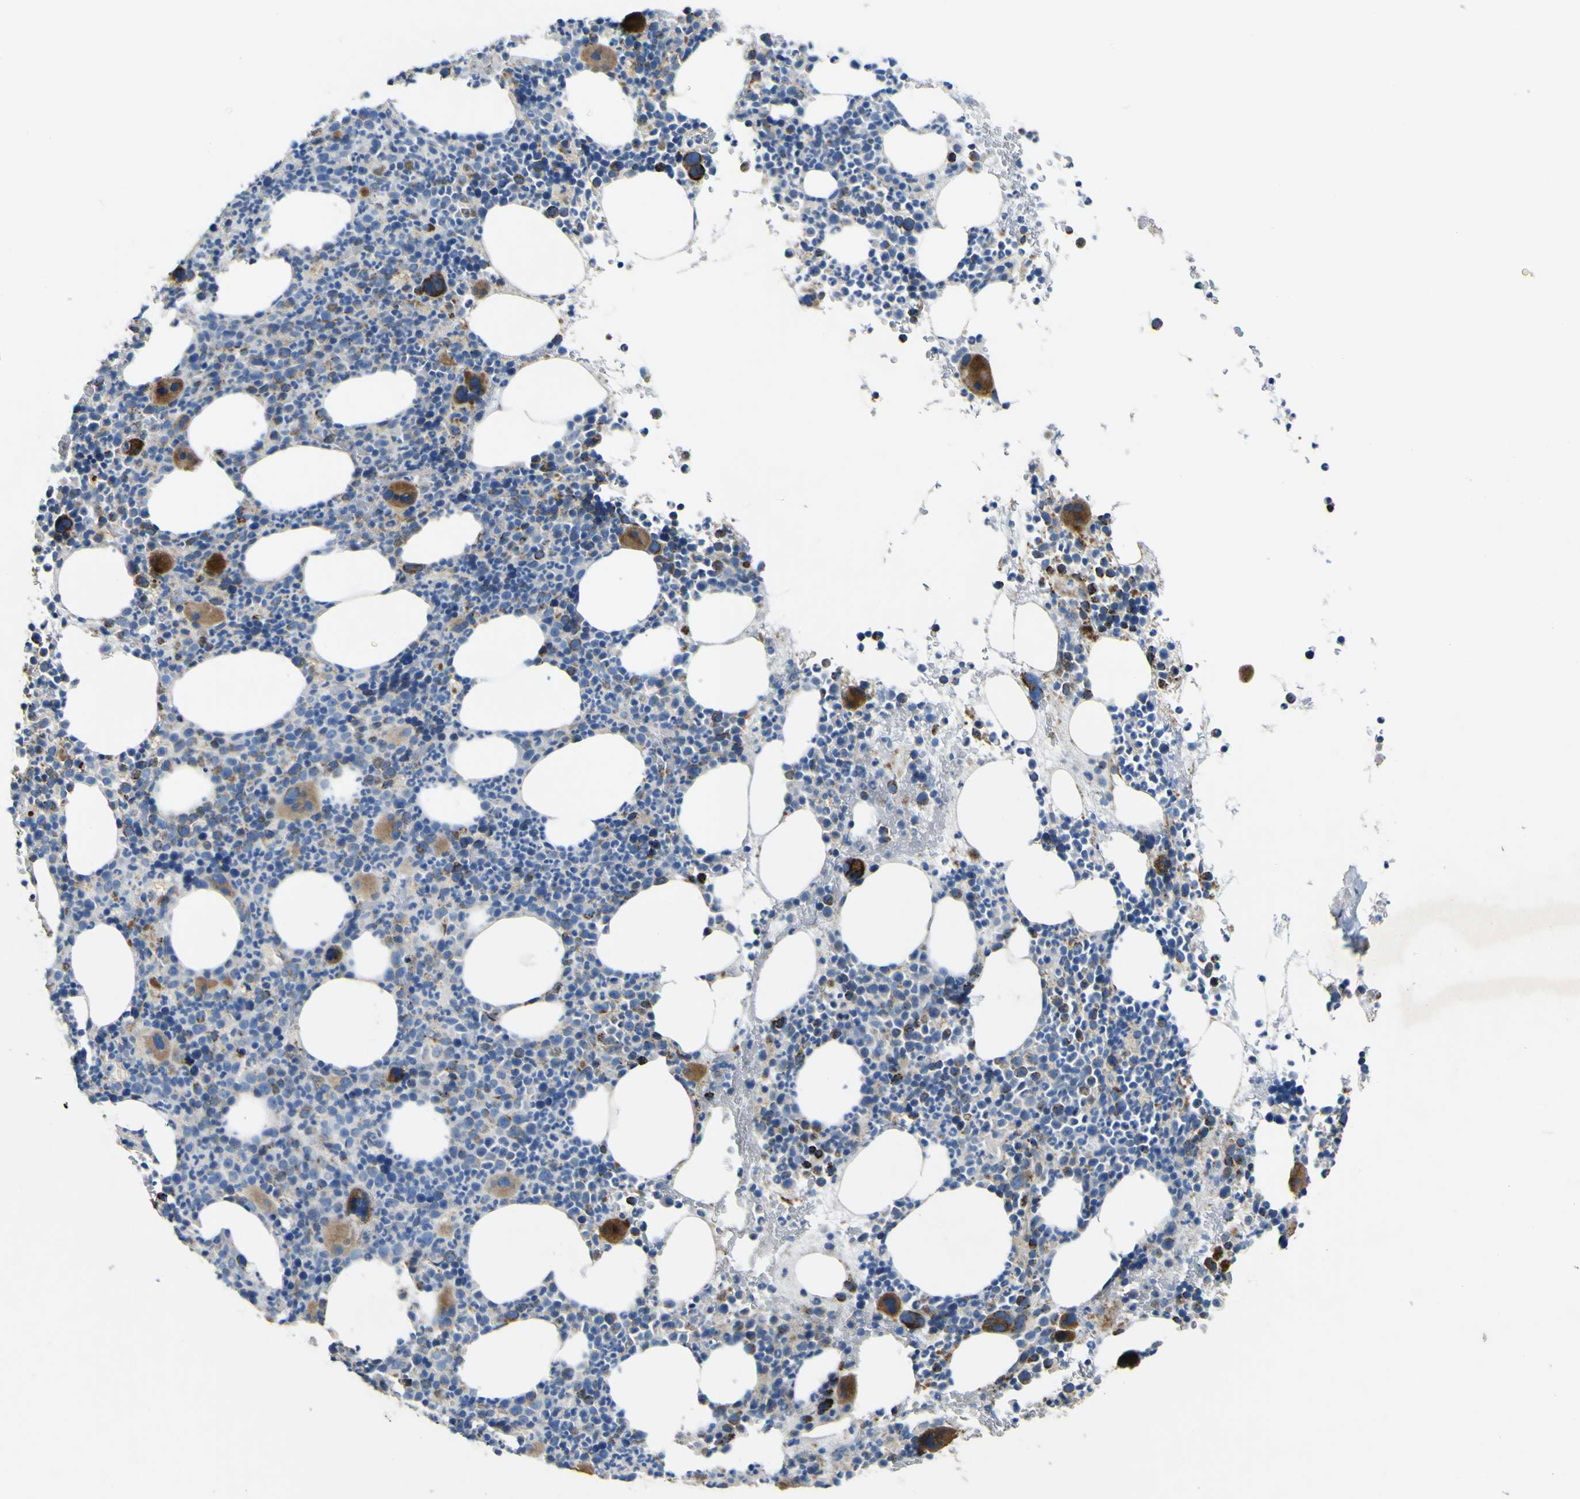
{"staining": {"intensity": "strong", "quantity": "25%-75%", "location": "cytoplasmic/membranous"}, "tissue": "bone marrow", "cell_type": "Hematopoietic cells", "image_type": "normal", "snomed": [{"axis": "morphology", "description": "Normal tissue, NOS"}, {"axis": "morphology", "description": "Inflammation, NOS"}, {"axis": "topography", "description": "Bone marrow"}], "caption": "Strong cytoplasmic/membranous protein staining is seen in about 25%-75% of hematopoietic cells in bone marrow. The staining was performed using DAB, with brown indicating positive protein expression. Nuclei are stained blue with hematoxylin.", "gene": "ALDH18A1", "patient": {"sex": "male", "age": 73}}